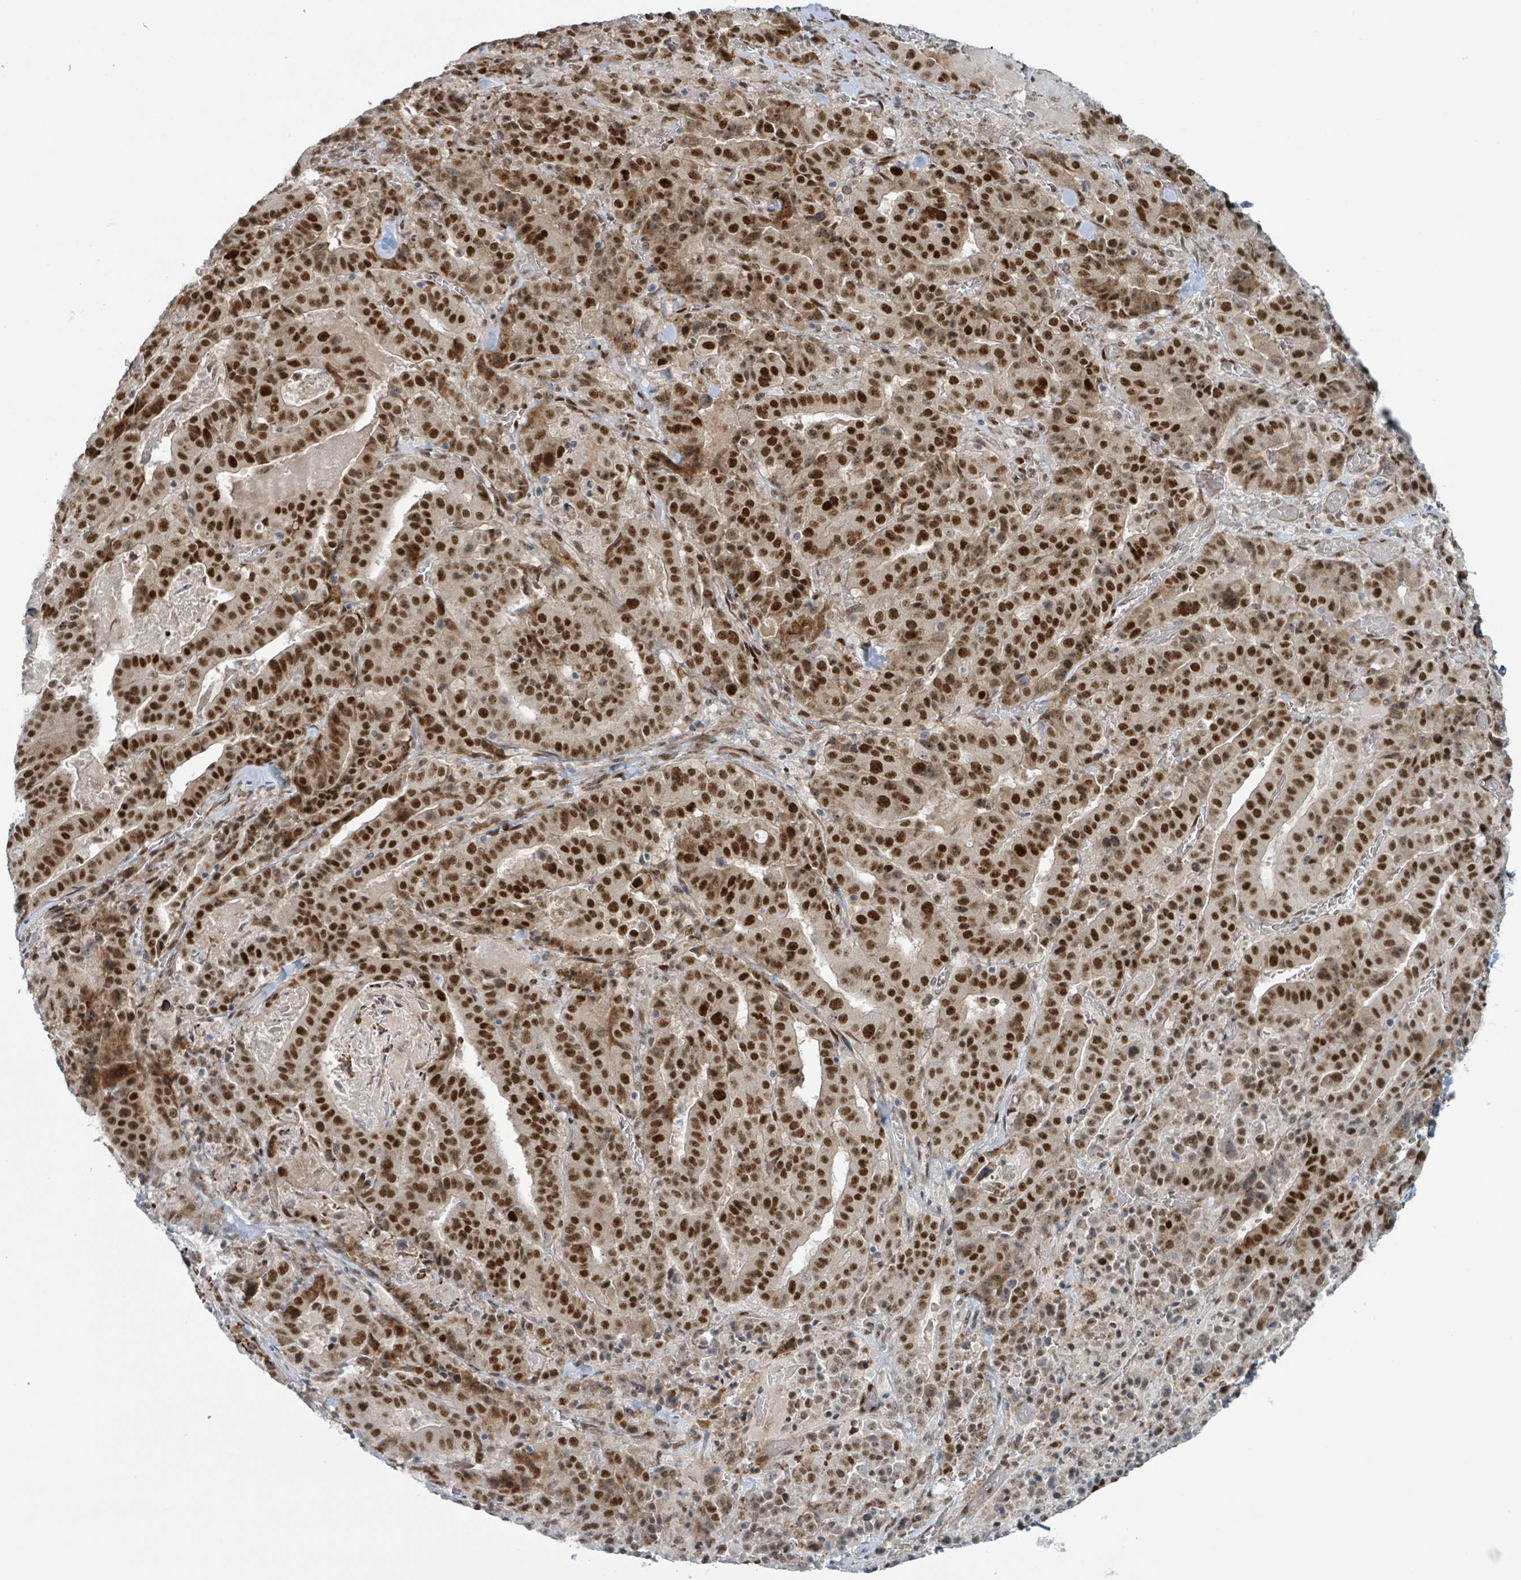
{"staining": {"intensity": "strong", "quantity": ">75%", "location": "nuclear"}, "tissue": "stomach cancer", "cell_type": "Tumor cells", "image_type": "cancer", "snomed": [{"axis": "morphology", "description": "Adenocarcinoma, NOS"}, {"axis": "topography", "description": "Stomach"}], "caption": "An IHC photomicrograph of neoplastic tissue is shown. Protein staining in brown labels strong nuclear positivity in stomach adenocarcinoma within tumor cells.", "gene": "KLF3", "patient": {"sex": "male", "age": 48}}